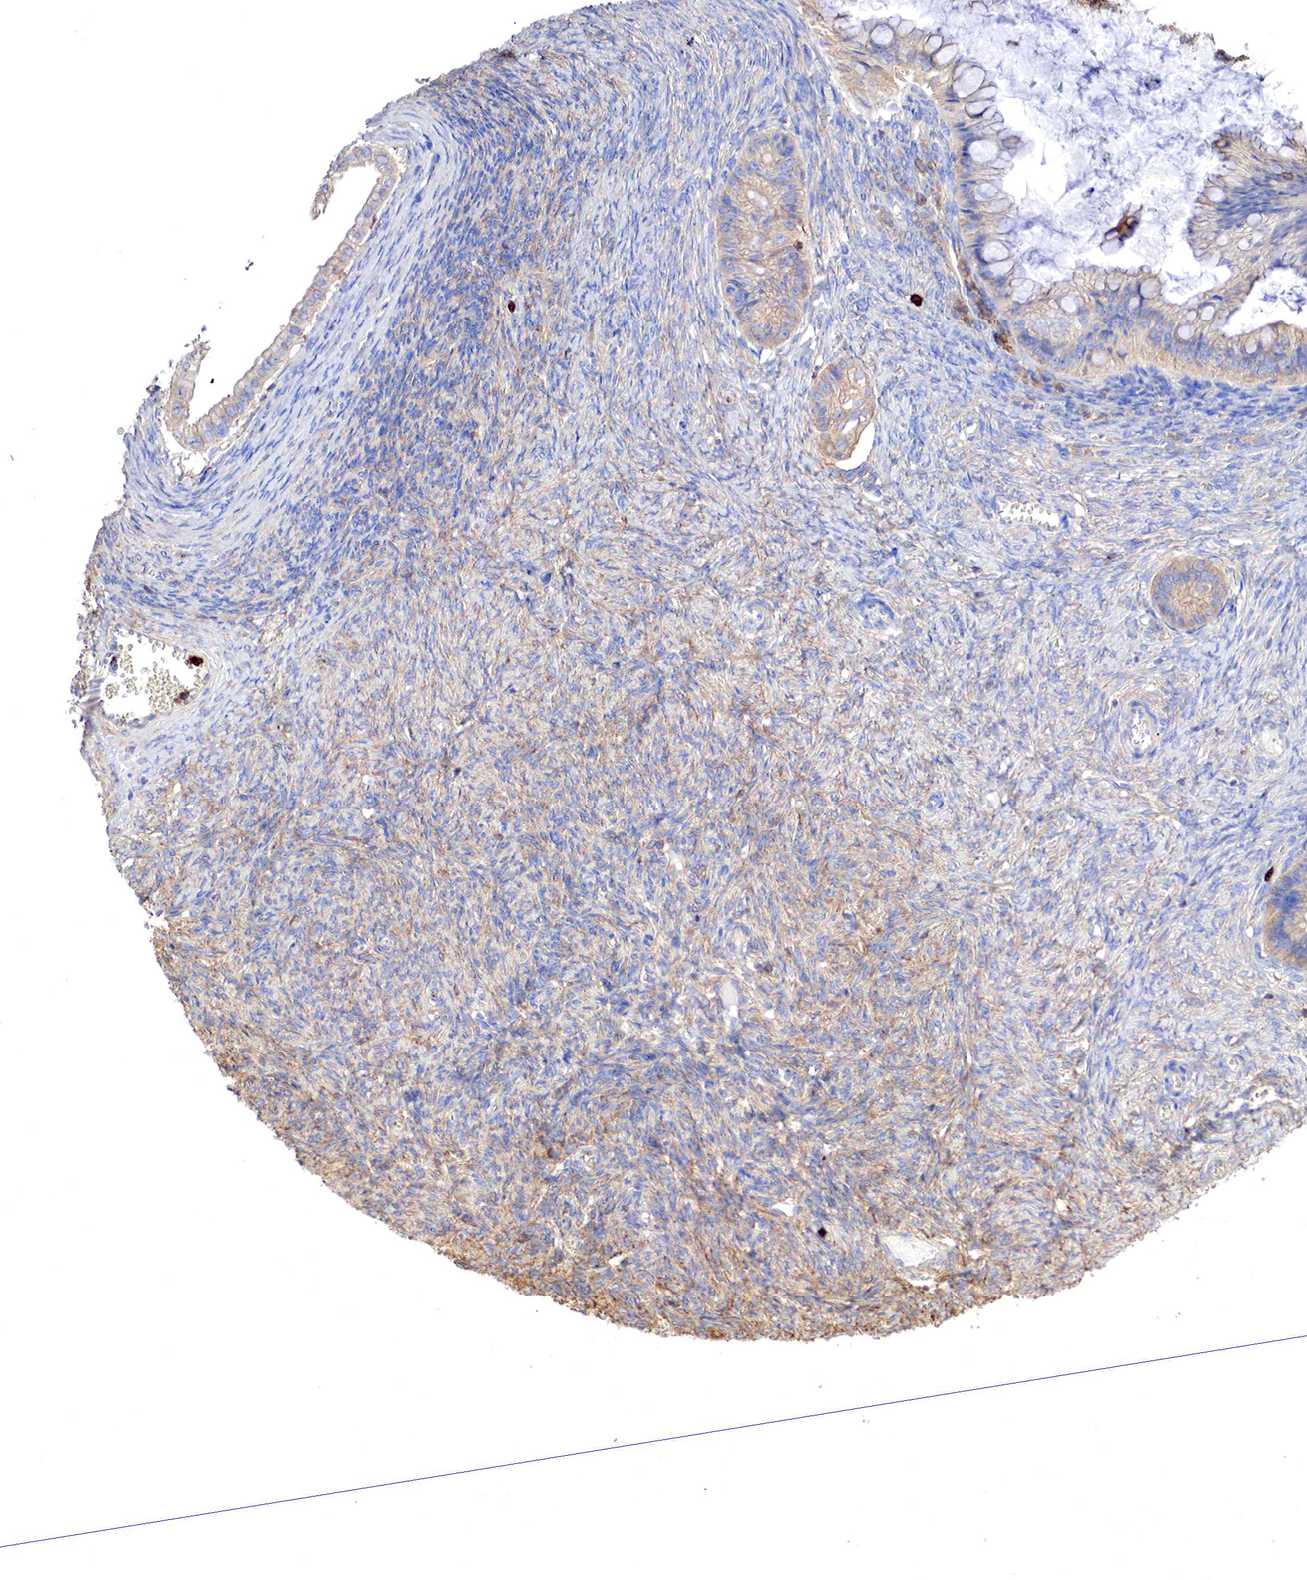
{"staining": {"intensity": "moderate", "quantity": "25%-75%", "location": "cytoplasmic/membranous"}, "tissue": "ovarian cancer", "cell_type": "Tumor cells", "image_type": "cancer", "snomed": [{"axis": "morphology", "description": "Cystadenocarcinoma, mucinous, NOS"}, {"axis": "topography", "description": "Ovary"}], "caption": "DAB immunohistochemical staining of ovarian cancer reveals moderate cytoplasmic/membranous protein positivity in approximately 25%-75% of tumor cells.", "gene": "G6PD", "patient": {"sex": "female", "age": 57}}